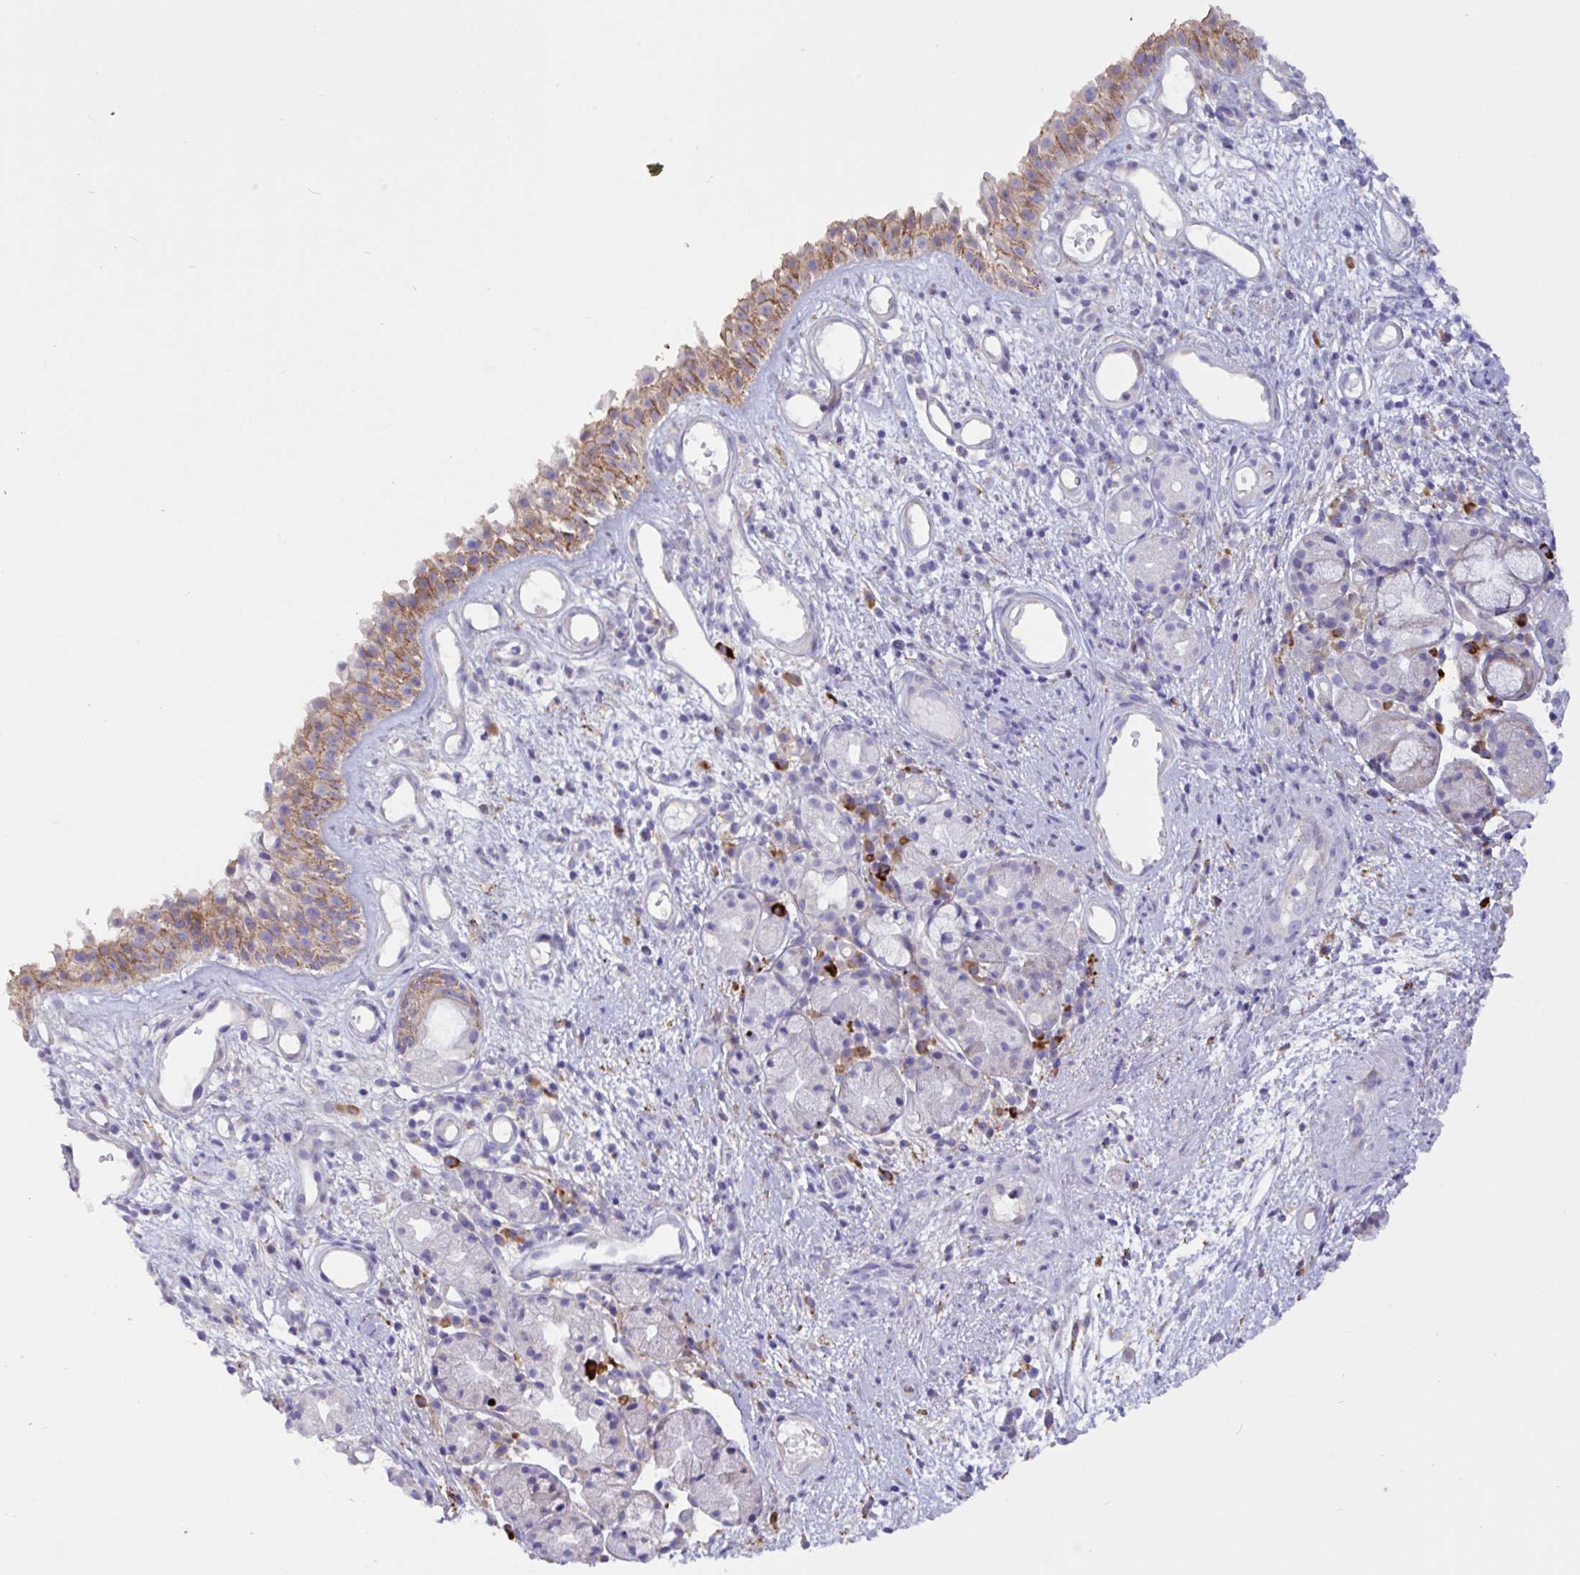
{"staining": {"intensity": "moderate", "quantity": ">75%", "location": "cytoplasmic/membranous"}, "tissue": "nasopharynx", "cell_type": "Respiratory epithelial cells", "image_type": "normal", "snomed": [{"axis": "morphology", "description": "Normal tissue, NOS"}, {"axis": "morphology", "description": "Inflammation, NOS"}, {"axis": "topography", "description": "Nasopharynx"}], "caption": "Immunohistochemistry (IHC) photomicrograph of benign nasopharynx stained for a protein (brown), which displays medium levels of moderate cytoplasmic/membranous expression in approximately >75% of respiratory epithelial cells.", "gene": "DSC3", "patient": {"sex": "male", "age": 54}}